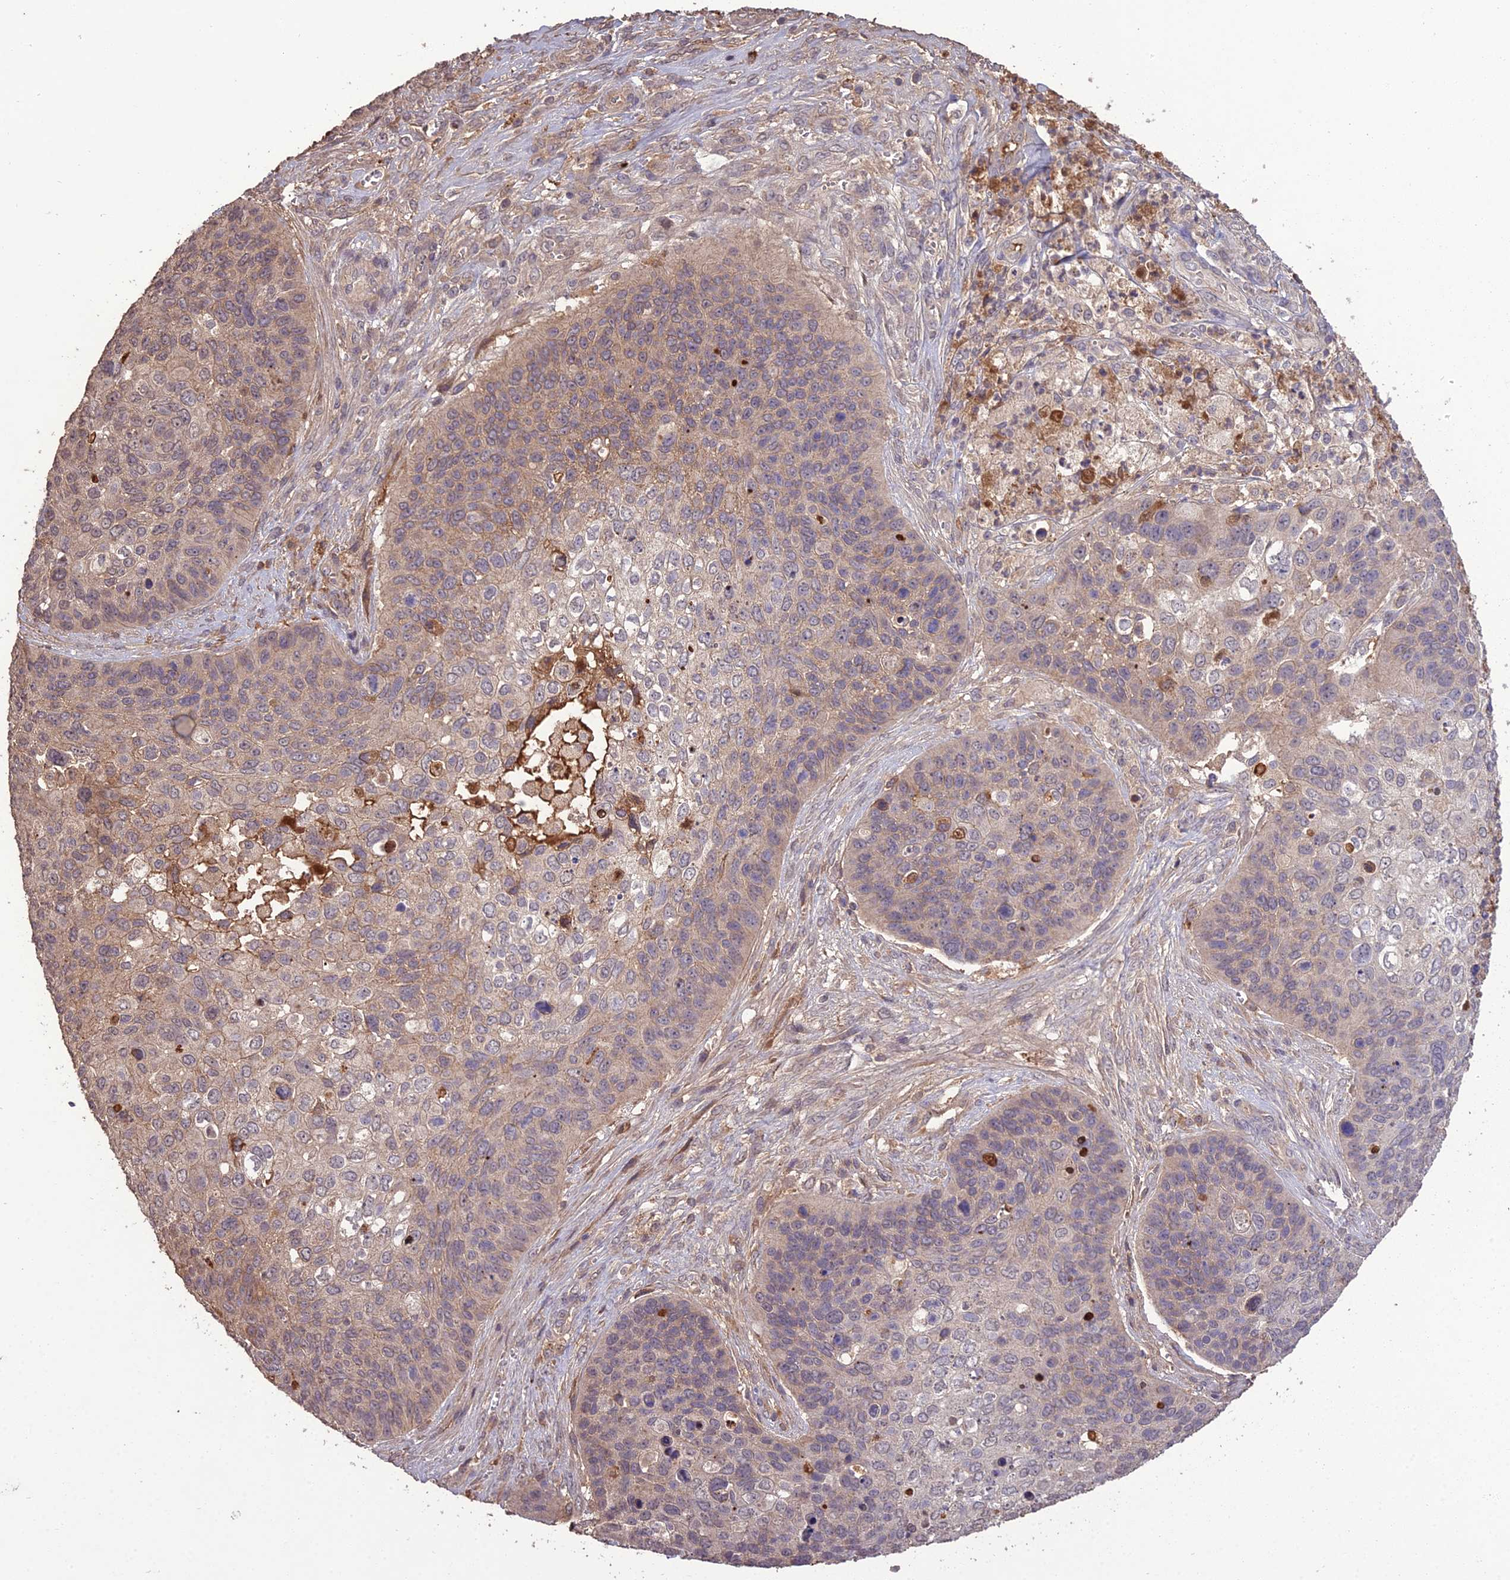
{"staining": {"intensity": "negative", "quantity": "none", "location": "none"}, "tissue": "skin cancer", "cell_type": "Tumor cells", "image_type": "cancer", "snomed": [{"axis": "morphology", "description": "Basal cell carcinoma"}, {"axis": "topography", "description": "Skin"}], "caption": "High power microscopy image of an immunohistochemistry (IHC) histopathology image of basal cell carcinoma (skin), revealing no significant expression in tumor cells.", "gene": "KCTD16", "patient": {"sex": "female", "age": 74}}